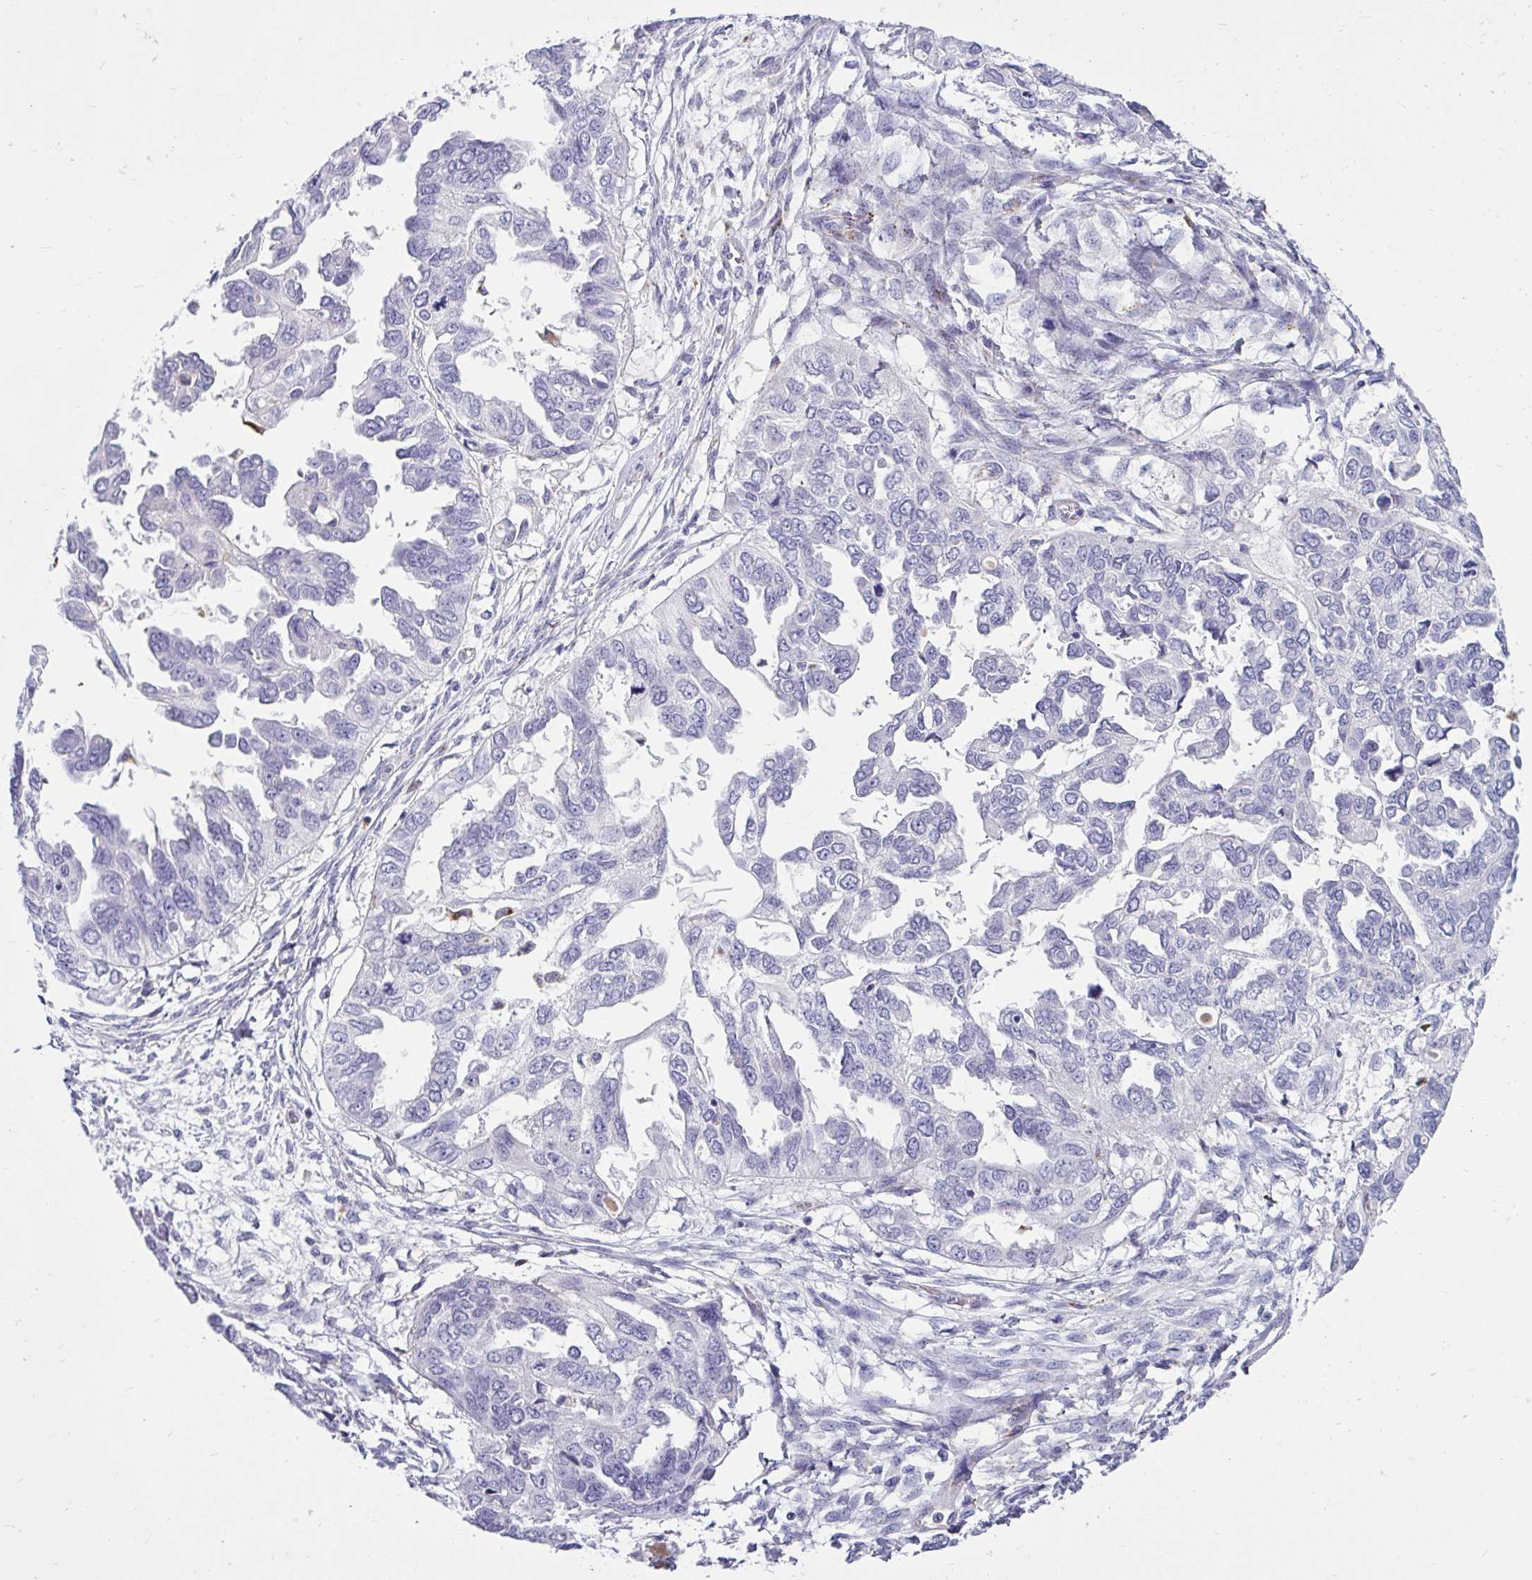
{"staining": {"intensity": "negative", "quantity": "none", "location": "none"}, "tissue": "ovarian cancer", "cell_type": "Tumor cells", "image_type": "cancer", "snomed": [{"axis": "morphology", "description": "Cystadenocarcinoma, serous, NOS"}, {"axis": "topography", "description": "Ovary"}], "caption": "Immunohistochemistry (IHC) of human ovarian serous cystadenocarcinoma displays no expression in tumor cells.", "gene": "CTSZ", "patient": {"sex": "female", "age": 53}}